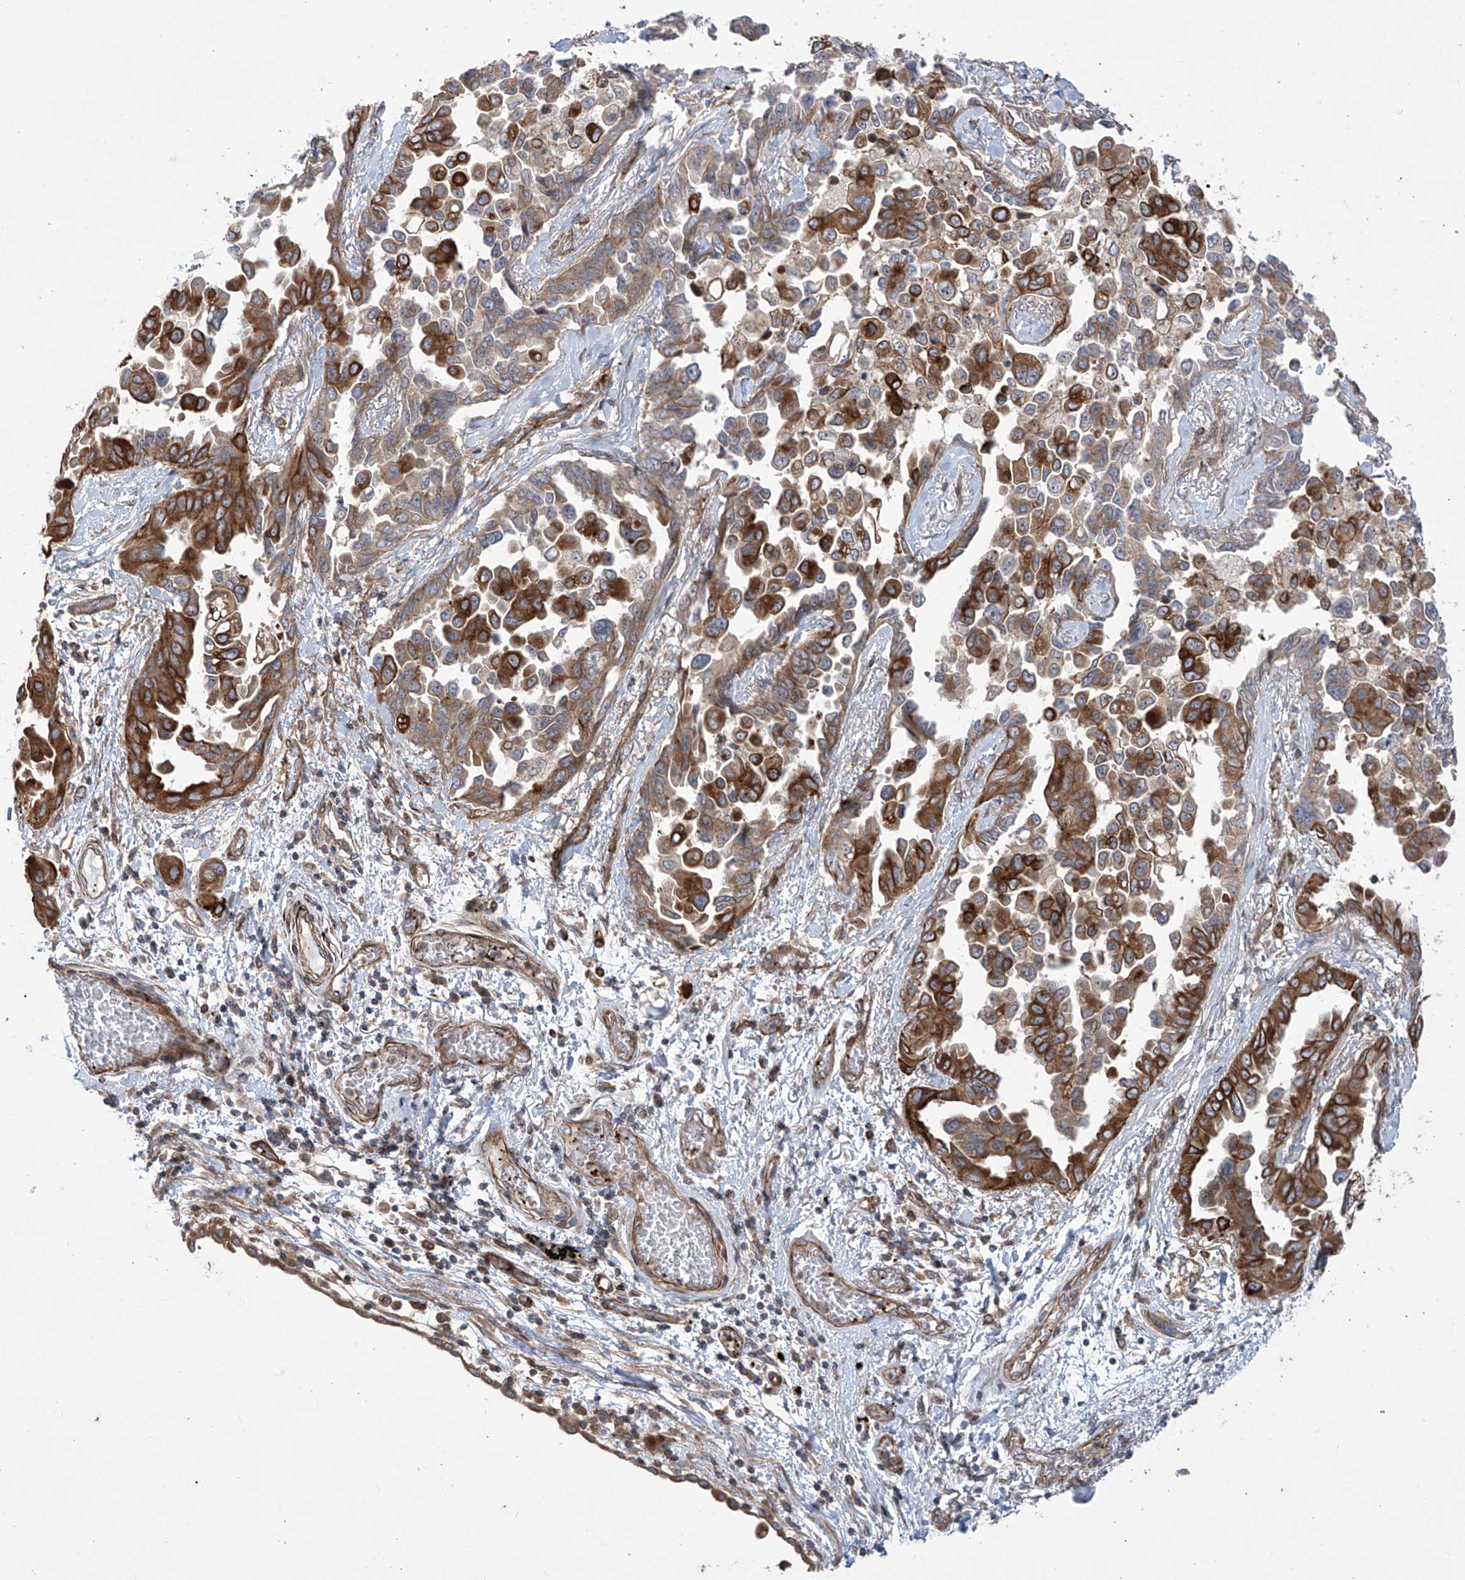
{"staining": {"intensity": "strong", "quantity": "25%-75%", "location": "cytoplasmic/membranous"}, "tissue": "lung cancer", "cell_type": "Tumor cells", "image_type": "cancer", "snomed": [{"axis": "morphology", "description": "Adenocarcinoma, NOS"}, {"axis": "topography", "description": "Lung"}], "caption": "Human adenocarcinoma (lung) stained with a protein marker shows strong staining in tumor cells.", "gene": "APAF1", "patient": {"sex": "female", "age": 67}}